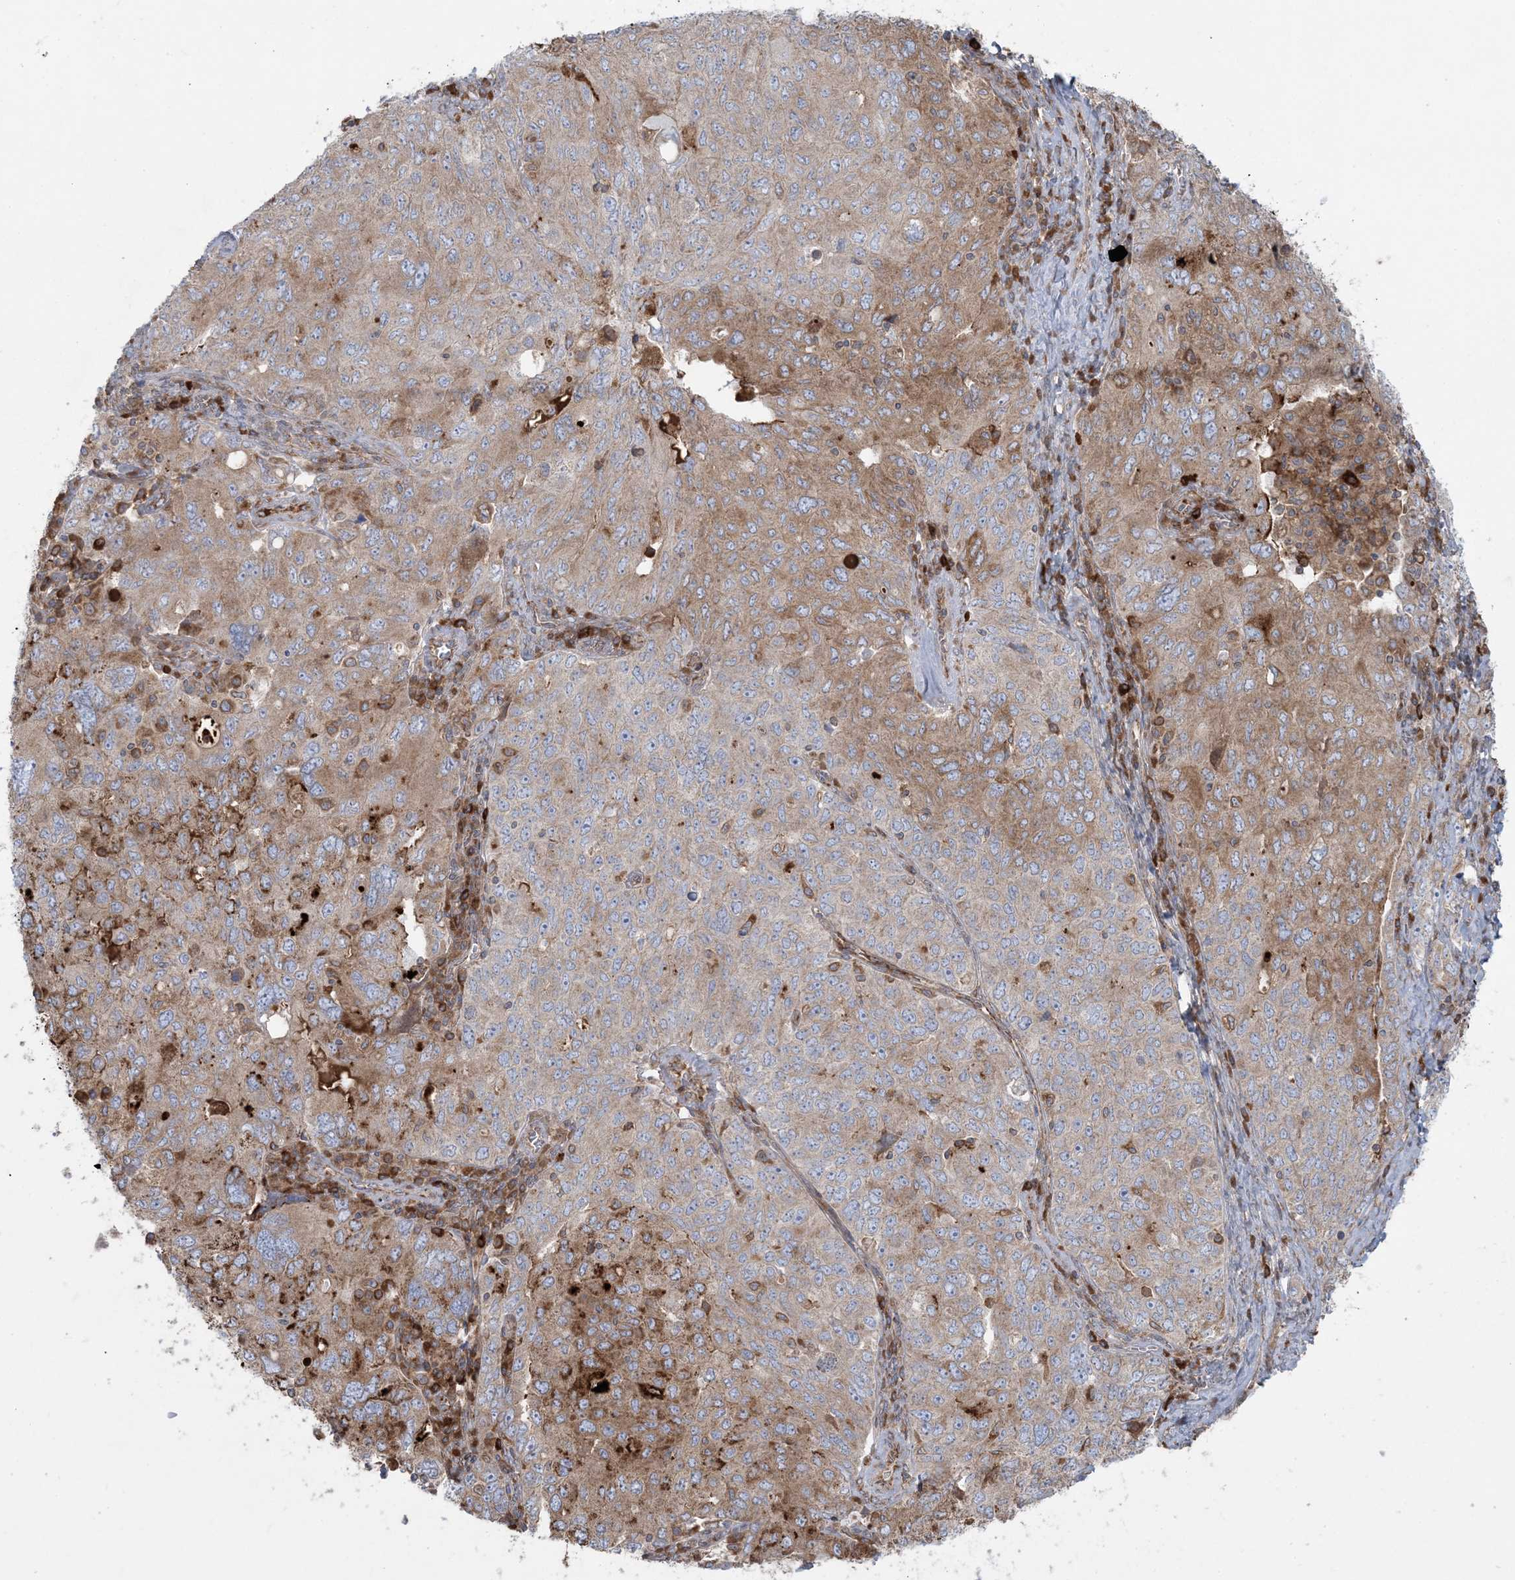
{"staining": {"intensity": "moderate", "quantity": "25%-75%", "location": "cytoplasmic/membranous"}, "tissue": "ovarian cancer", "cell_type": "Tumor cells", "image_type": "cancer", "snomed": [{"axis": "morphology", "description": "Carcinoma, endometroid"}, {"axis": "topography", "description": "Ovary"}], "caption": "There is medium levels of moderate cytoplasmic/membranous expression in tumor cells of ovarian cancer (endometroid carcinoma), as demonstrated by immunohistochemical staining (brown color).", "gene": "UBXN4", "patient": {"sex": "female", "age": 62}}